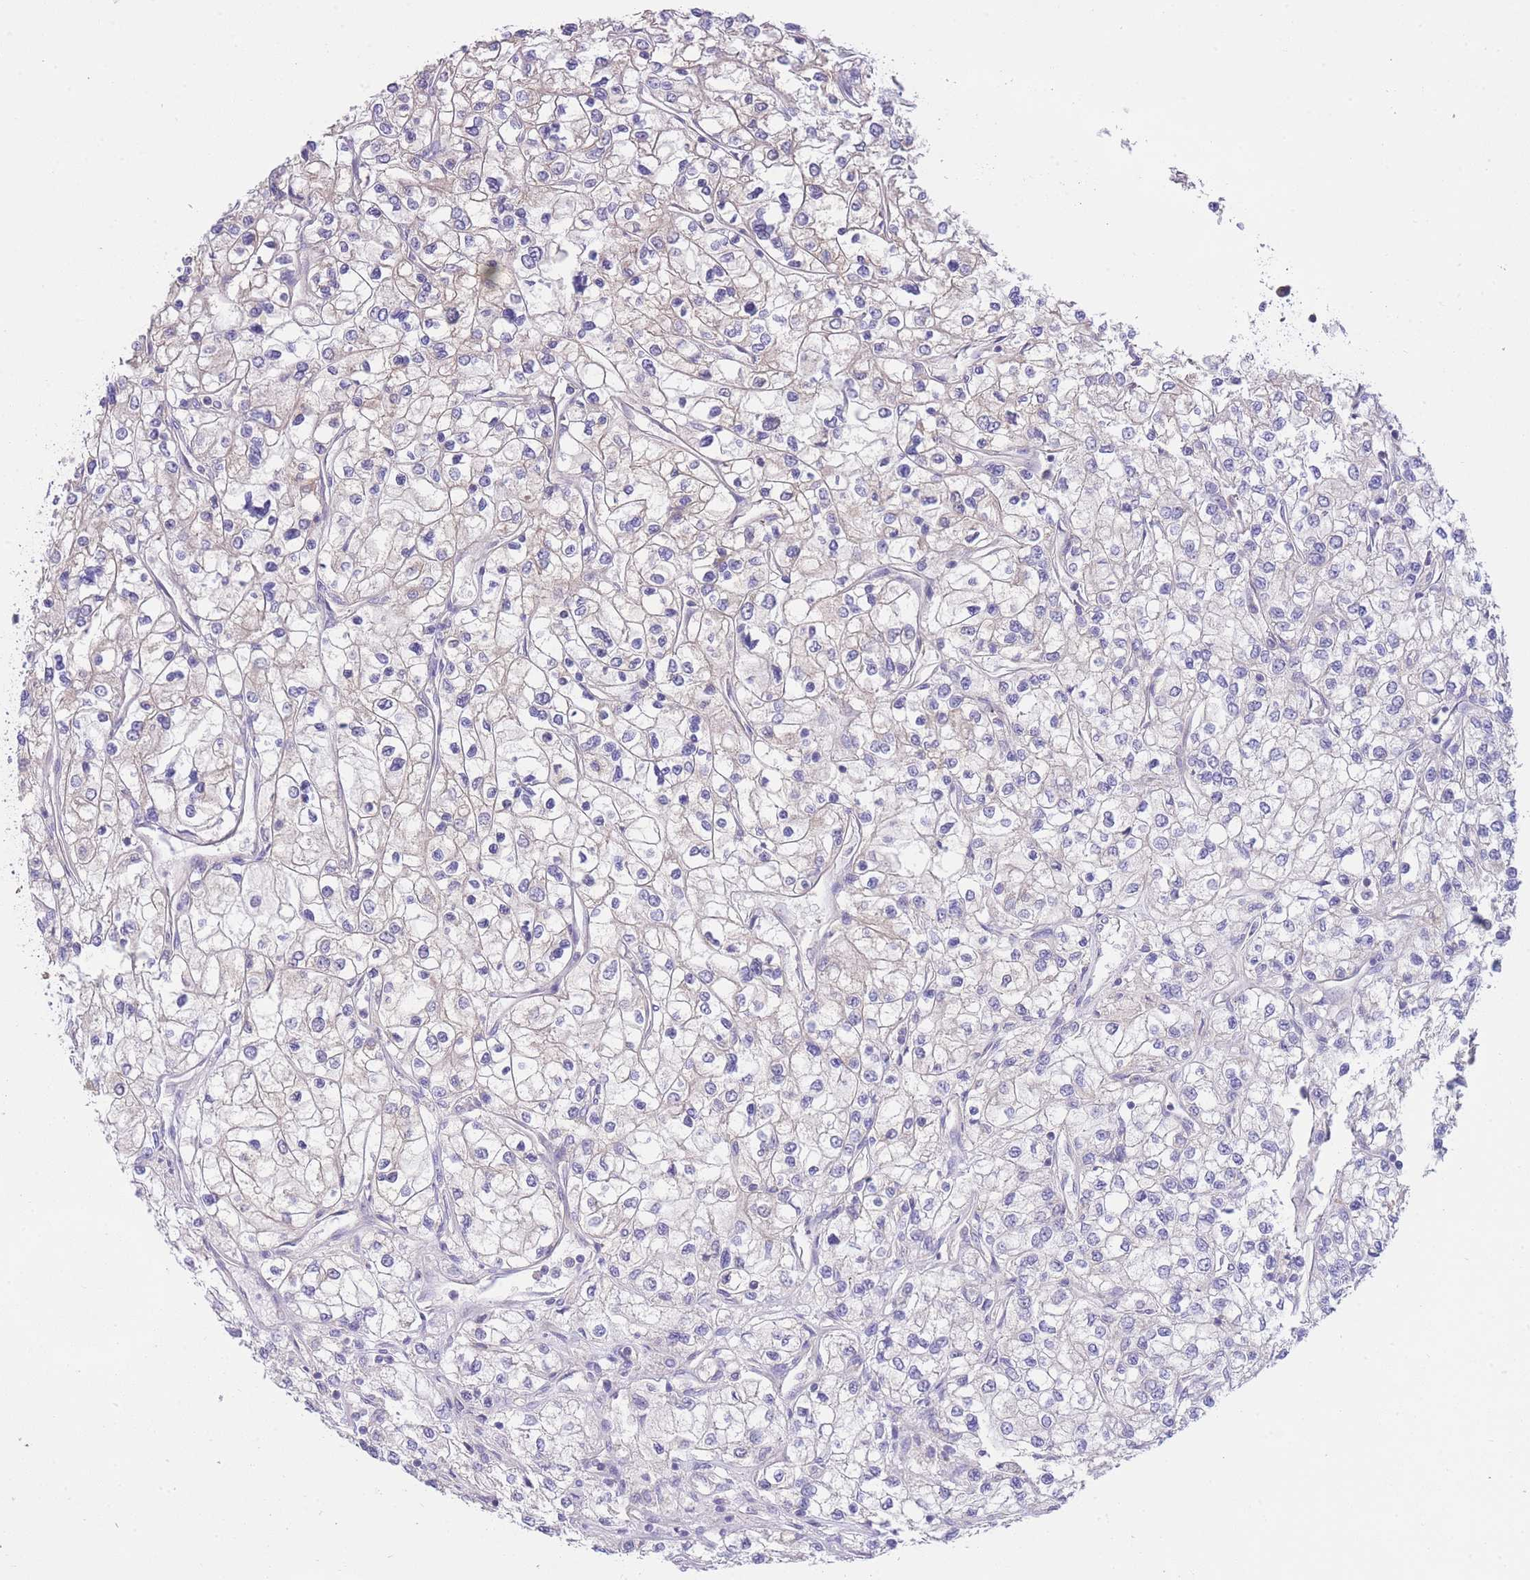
{"staining": {"intensity": "negative", "quantity": "none", "location": "none"}, "tissue": "renal cancer", "cell_type": "Tumor cells", "image_type": "cancer", "snomed": [{"axis": "morphology", "description": "Adenocarcinoma, NOS"}, {"axis": "topography", "description": "Kidney"}], "caption": "This histopathology image is of renal adenocarcinoma stained with IHC to label a protein in brown with the nuclei are counter-stained blue. There is no positivity in tumor cells.", "gene": "CTBP1", "patient": {"sex": "male", "age": 80}}